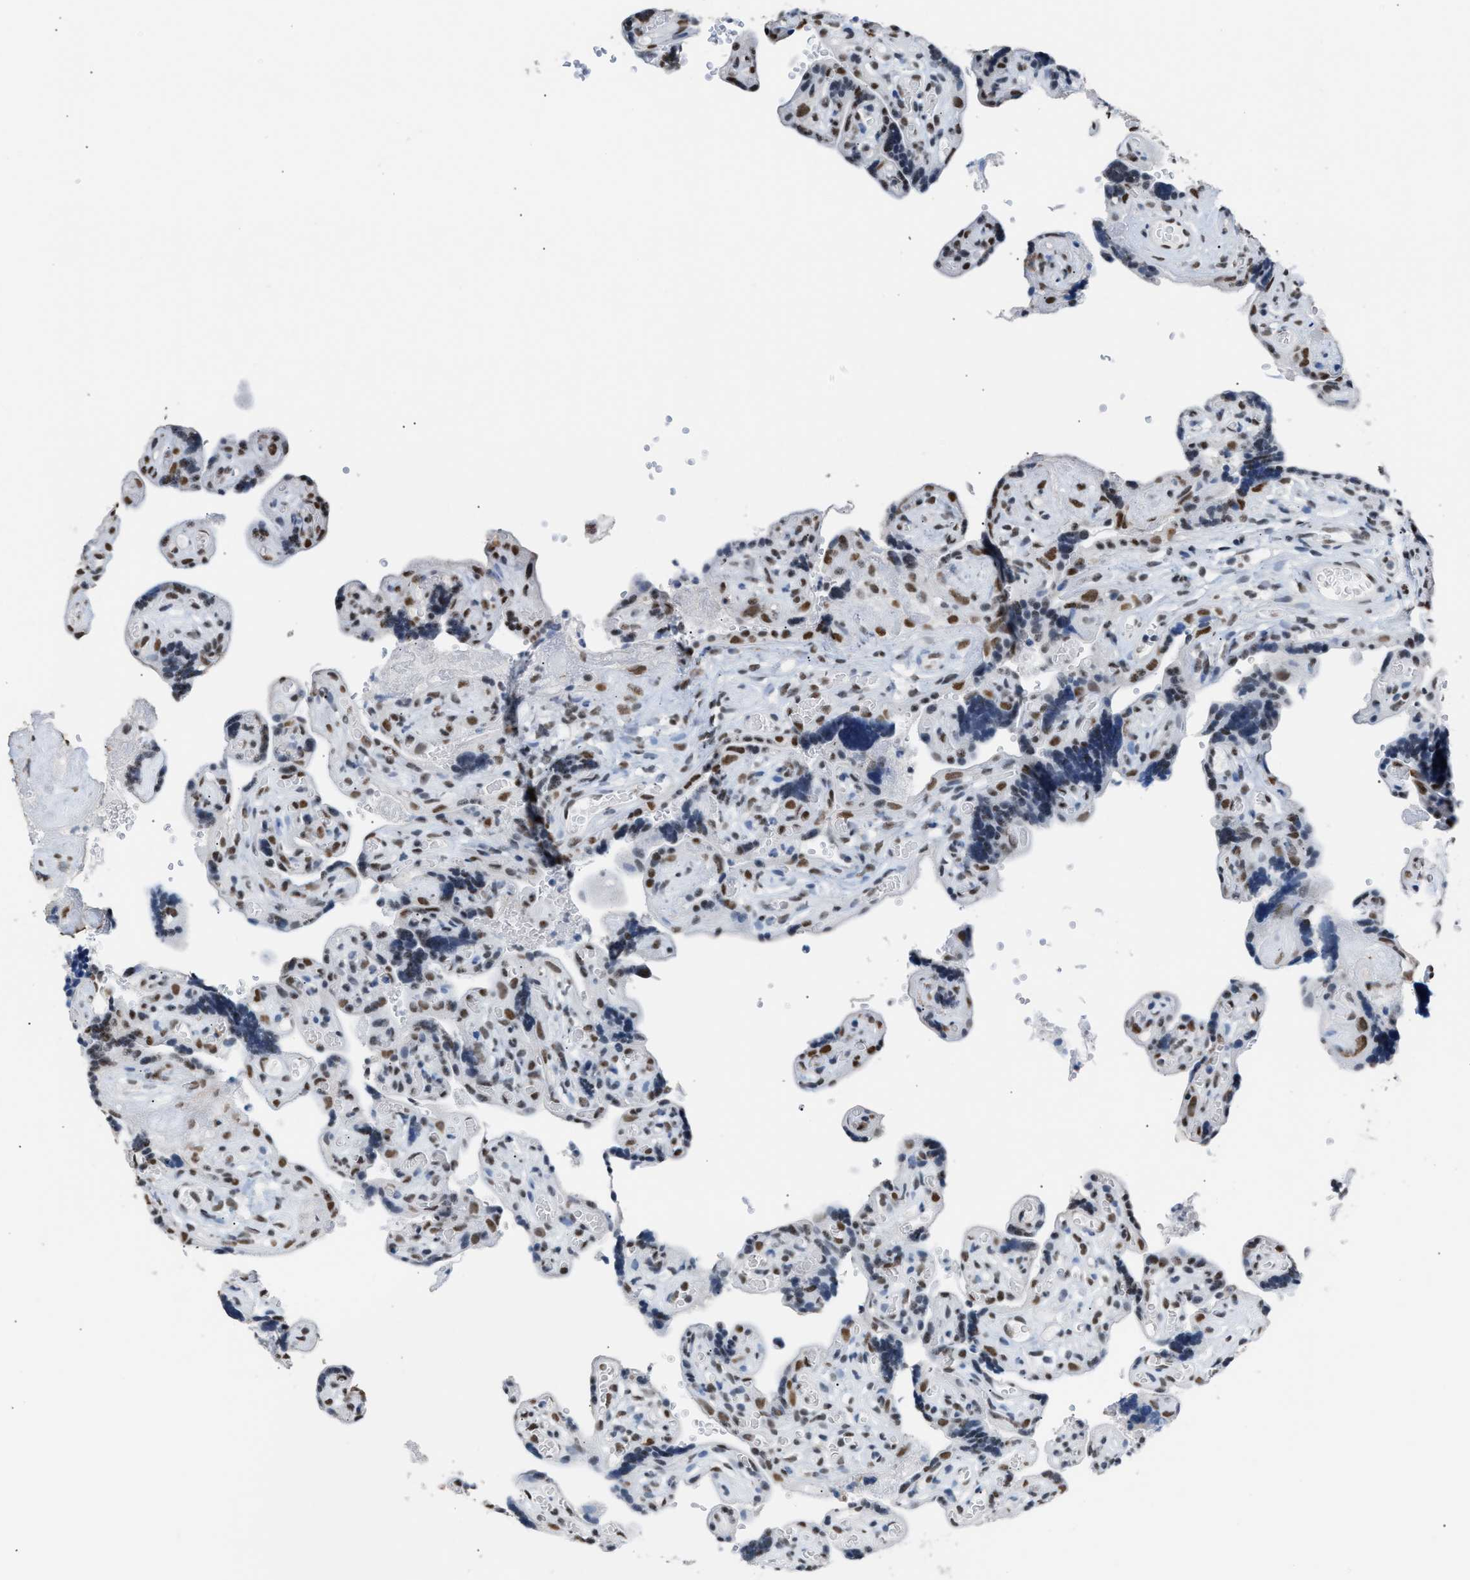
{"staining": {"intensity": "moderate", "quantity": ">75%", "location": "nuclear"}, "tissue": "placenta", "cell_type": "Decidual cells", "image_type": "normal", "snomed": [{"axis": "morphology", "description": "Normal tissue, NOS"}, {"axis": "topography", "description": "Placenta"}], "caption": "Placenta stained for a protein (brown) displays moderate nuclear positive staining in approximately >75% of decidual cells.", "gene": "CCAR2", "patient": {"sex": "female", "age": 30}}